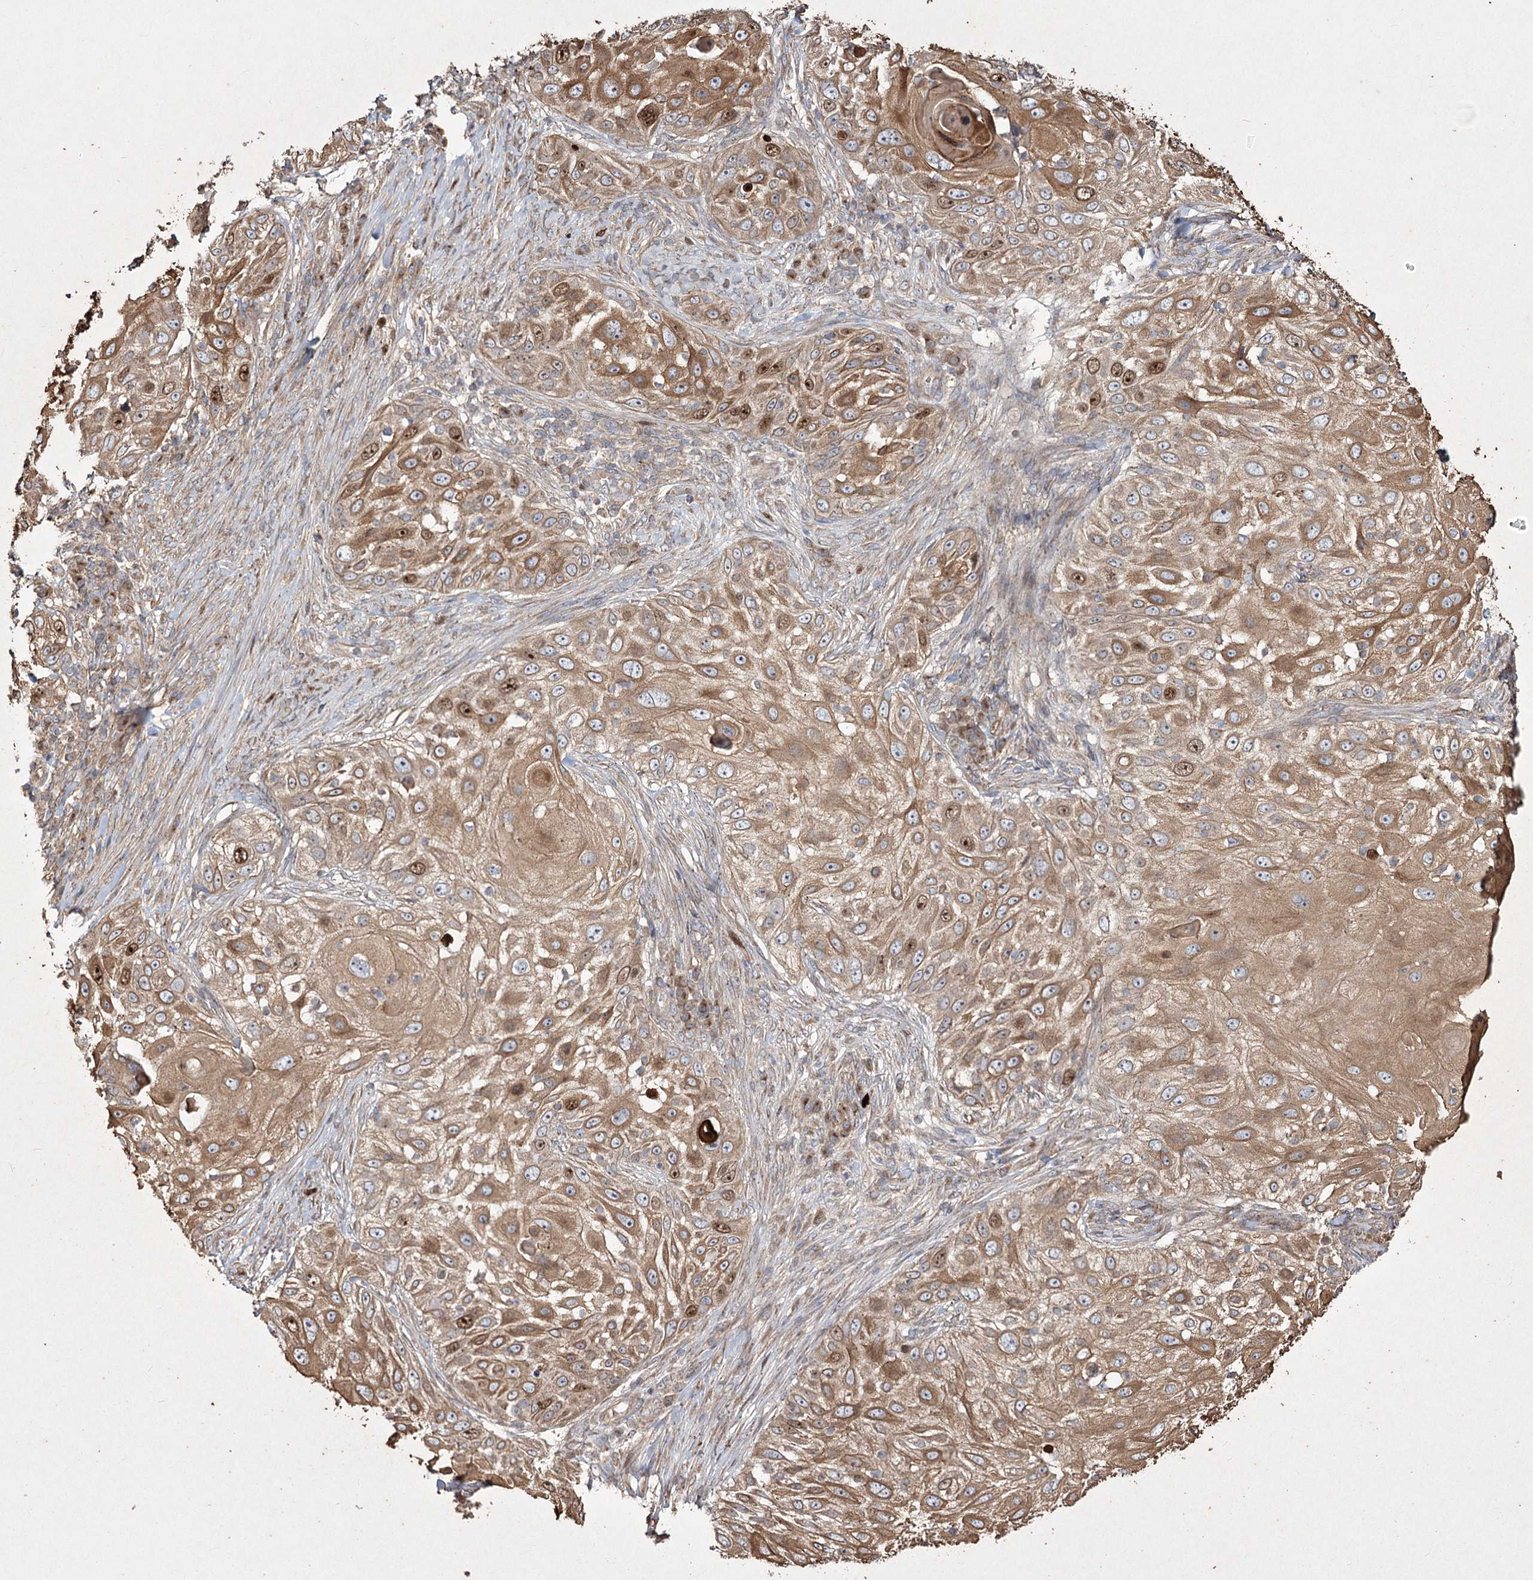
{"staining": {"intensity": "moderate", "quantity": ">75%", "location": "cytoplasmic/membranous,nuclear"}, "tissue": "skin cancer", "cell_type": "Tumor cells", "image_type": "cancer", "snomed": [{"axis": "morphology", "description": "Squamous cell carcinoma, NOS"}, {"axis": "topography", "description": "Skin"}], "caption": "Immunohistochemistry (DAB (3,3'-diaminobenzidine)) staining of squamous cell carcinoma (skin) shows moderate cytoplasmic/membranous and nuclear protein positivity in about >75% of tumor cells. The staining was performed using DAB, with brown indicating positive protein expression. Nuclei are stained blue with hematoxylin.", "gene": "PRC1", "patient": {"sex": "female", "age": 44}}